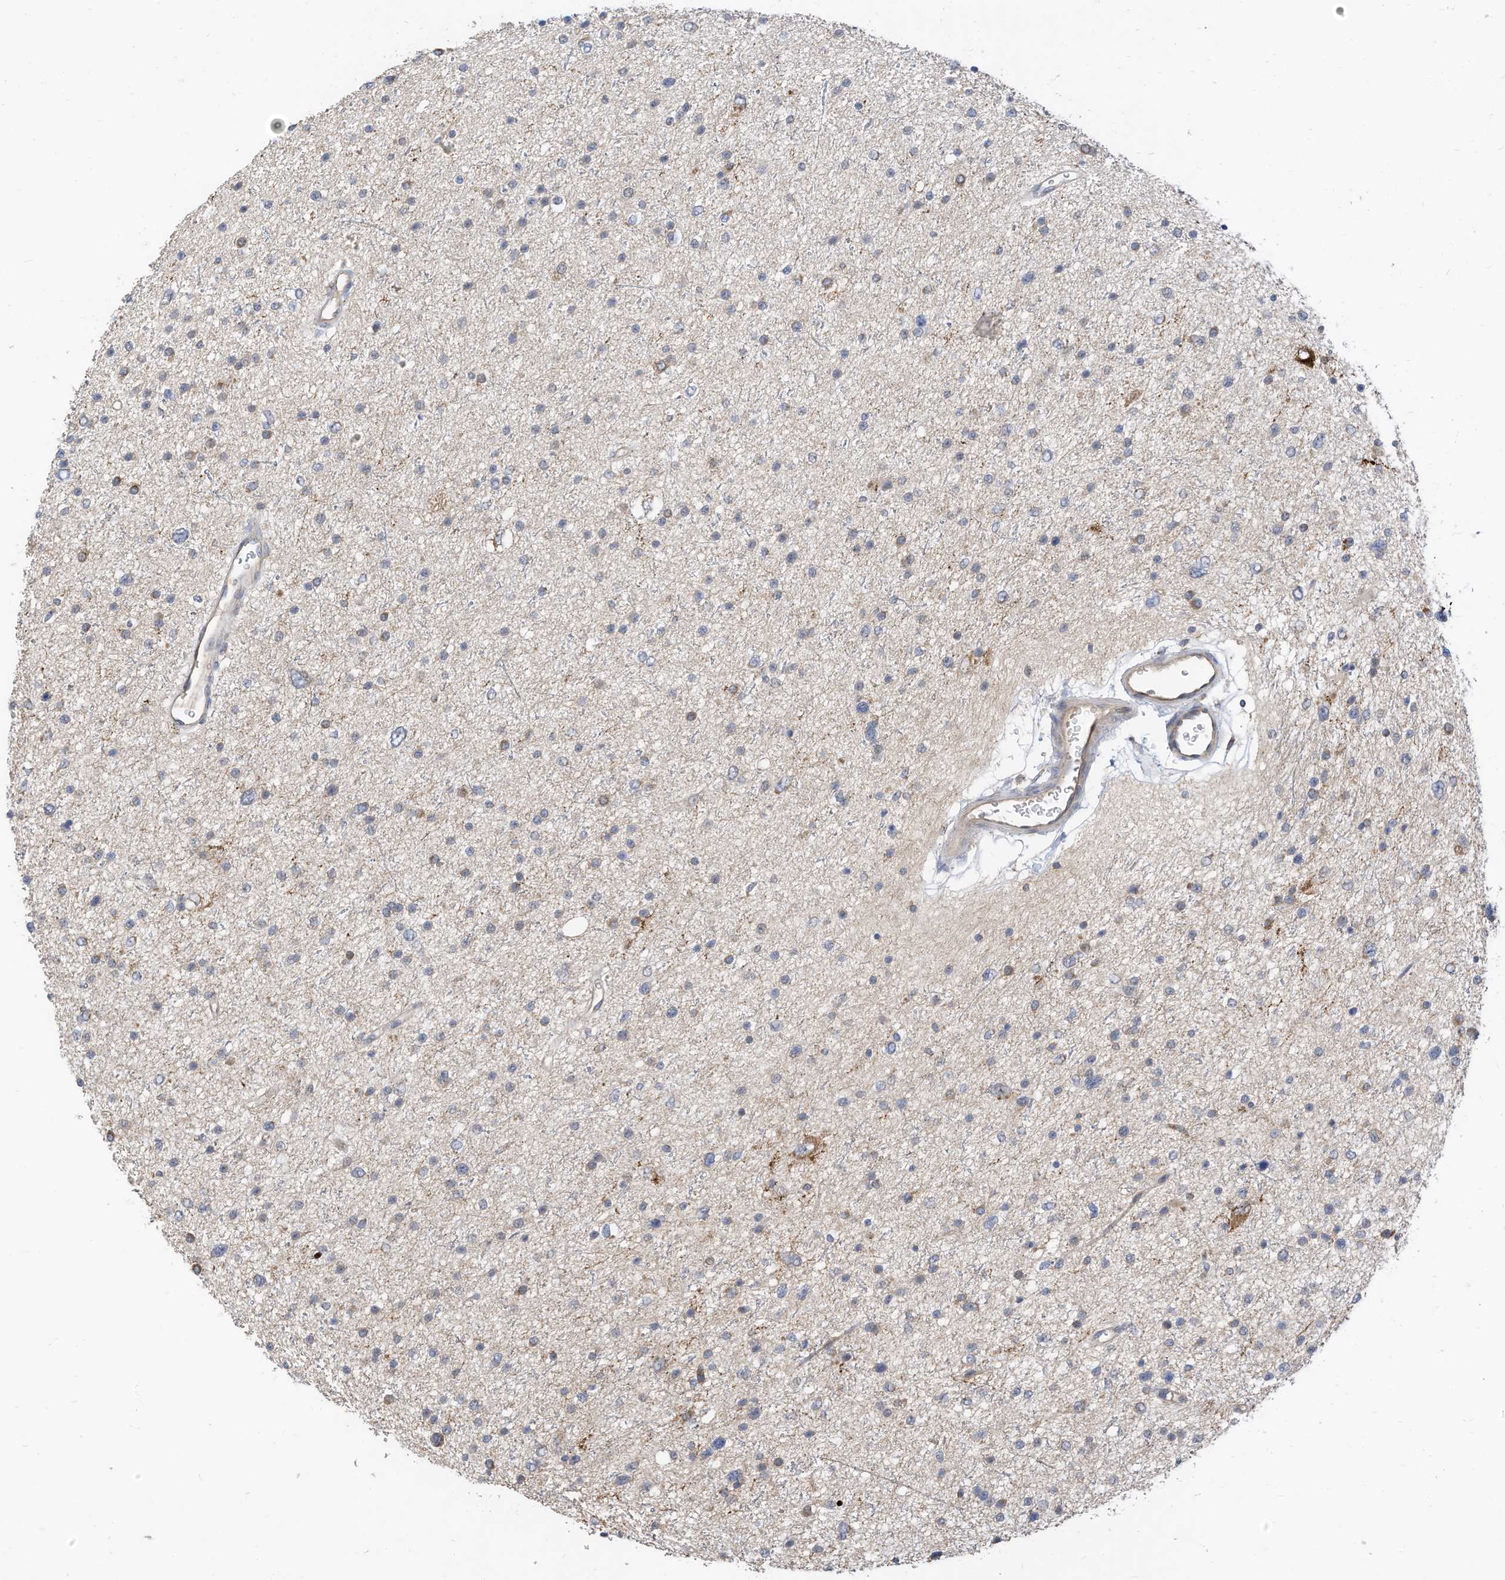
{"staining": {"intensity": "moderate", "quantity": "<25%", "location": "cytoplasmic/membranous"}, "tissue": "glioma", "cell_type": "Tumor cells", "image_type": "cancer", "snomed": [{"axis": "morphology", "description": "Glioma, malignant, Low grade"}, {"axis": "topography", "description": "Brain"}], "caption": "A brown stain highlights moderate cytoplasmic/membranous staining of a protein in human glioma tumor cells.", "gene": "METTL6", "patient": {"sex": "female", "age": 37}}